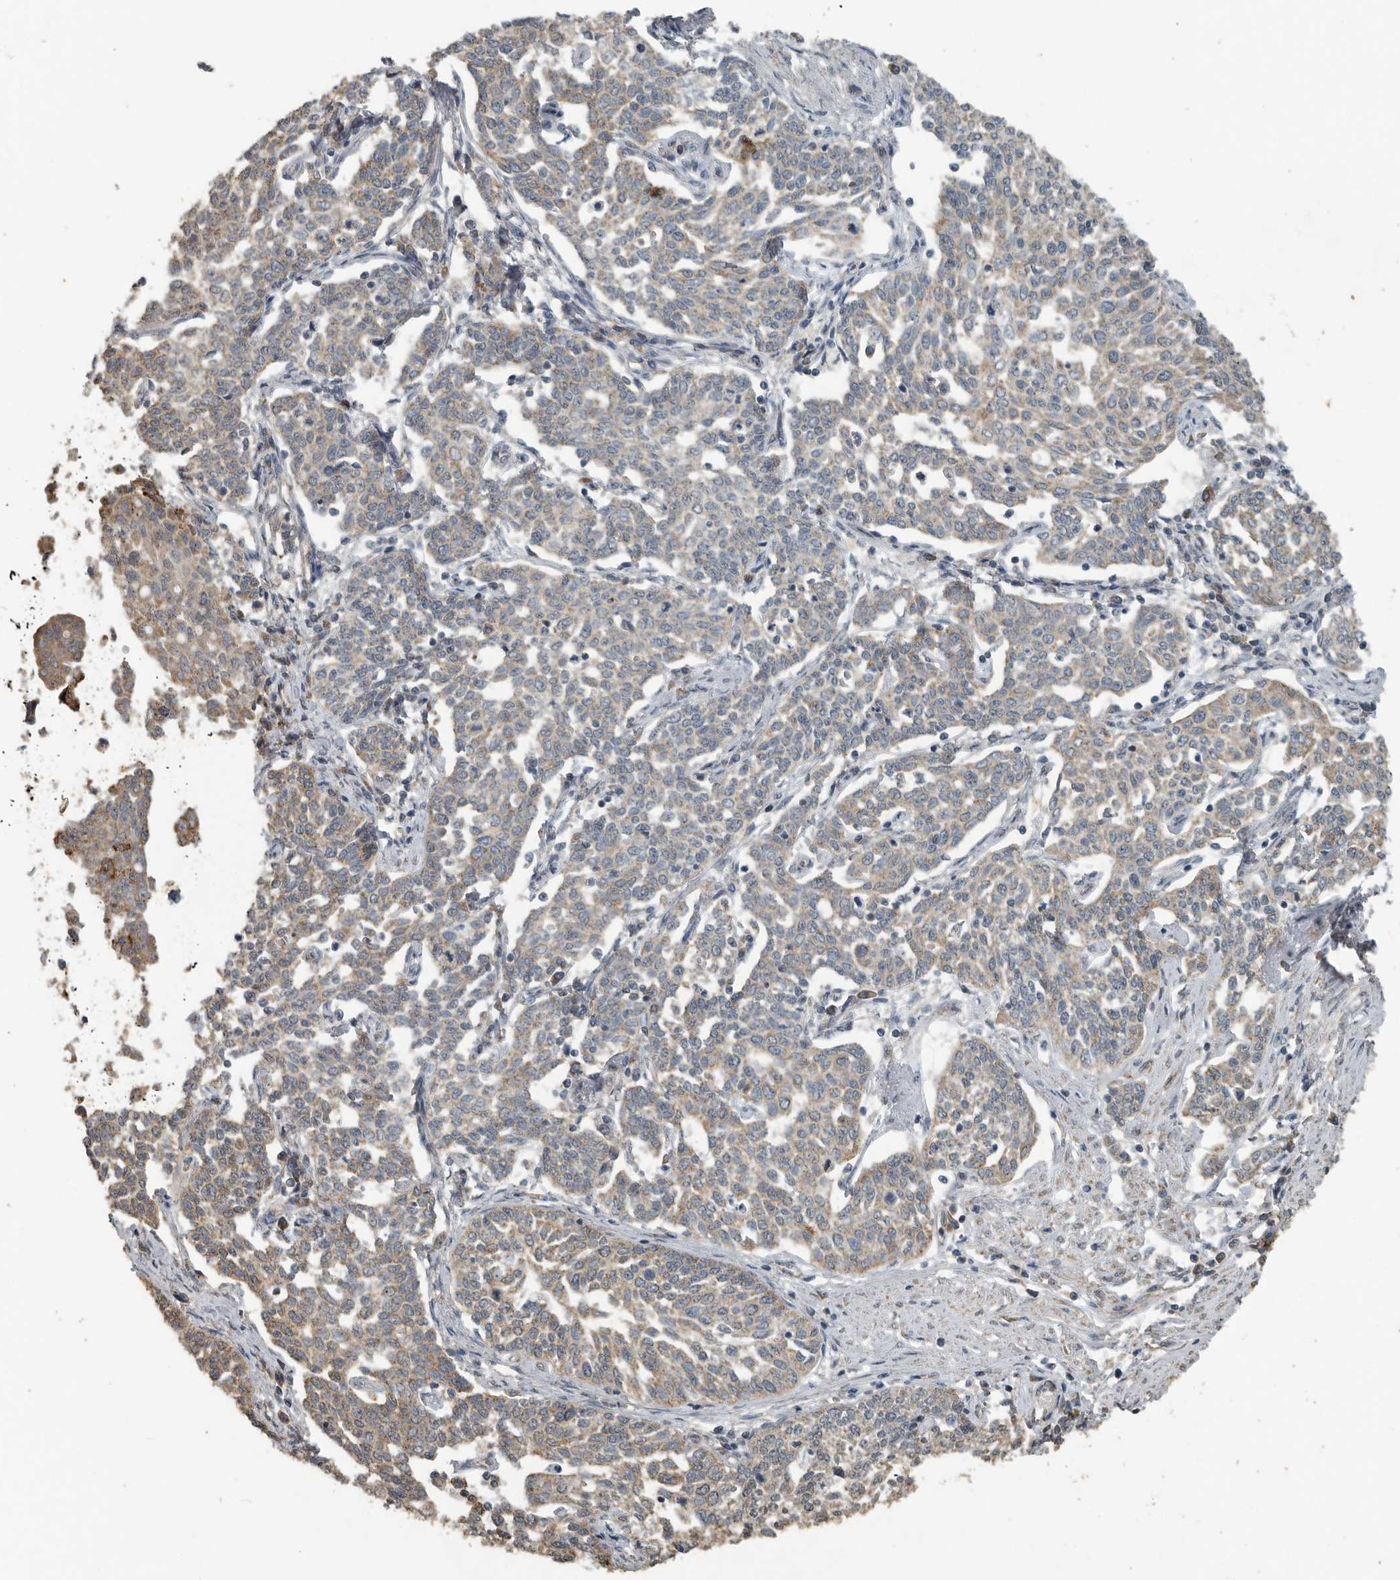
{"staining": {"intensity": "moderate", "quantity": "25%-75%", "location": "cytoplasmic/membranous"}, "tissue": "cervical cancer", "cell_type": "Tumor cells", "image_type": "cancer", "snomed": [{"axis": "morphology", "description": "Squamous cell carcinoma, NOS"}, {"axis": "topography", "description": "Cervix"}], "caption": "An image of cervical cancer stained for a protein reveals moderate cytoplasmic/membranous brown staining in tumor cells.", "gene": "AFAP1", "patient": {"sex": "female", "age": 34}}